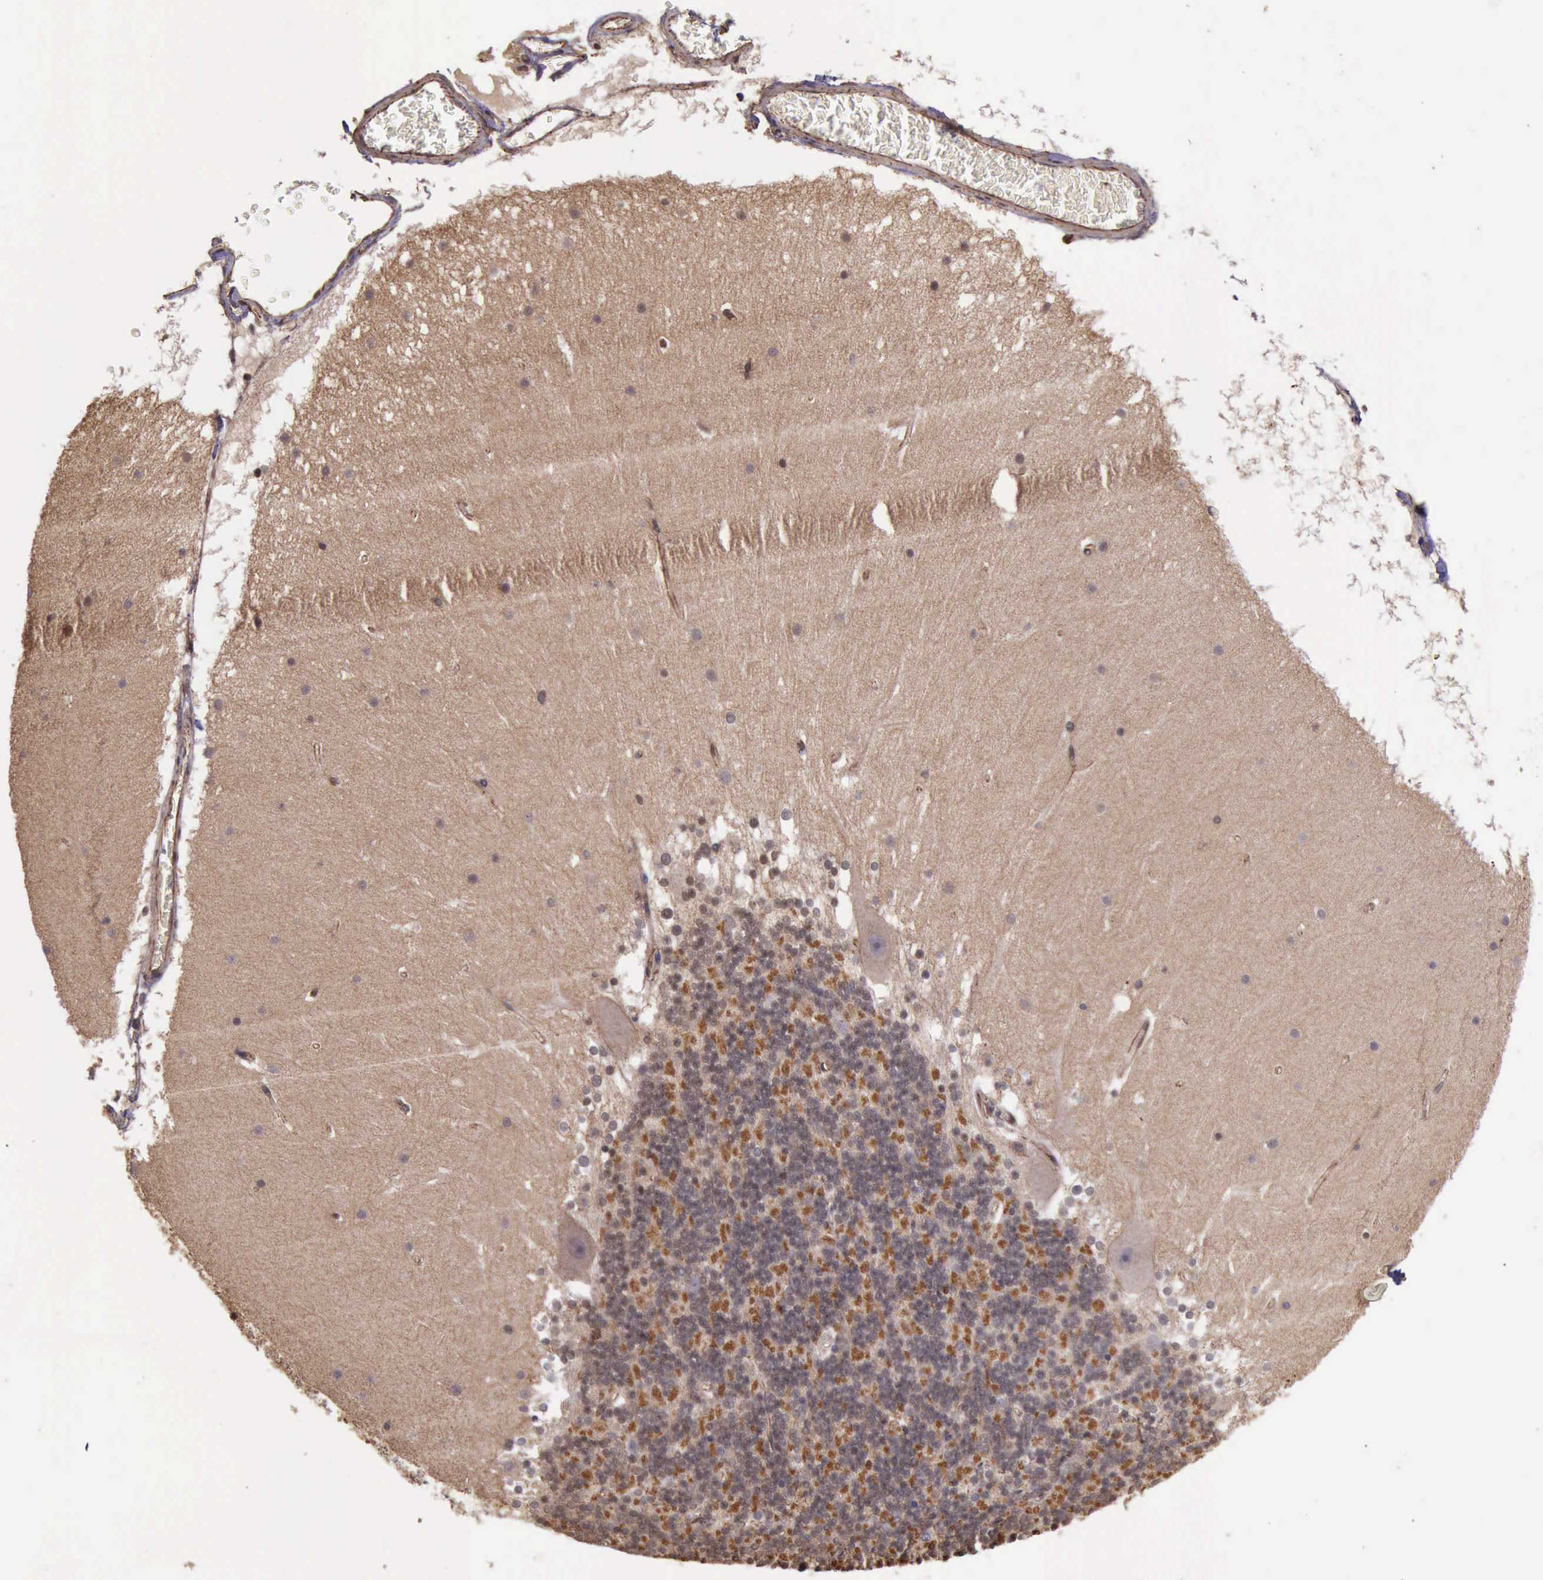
{"staining": {"intensity": "moderate", "quantity": "25%-75%", "location": "nuclear"}, "tissue": "cerebellum", "cell_type": "Cells in granular layer", "image_type": "normal", "snomed": [{"axis": "morphology", "description": "Normal tissue, NOS"}, {"axis": "topography", "description": "Cerebellum"}], "caption": "A brown stain labels moderate nuclear staining of a protein in cells in granular layer of benign cerebellum.", "gene": "CTNNB1", "patient": {"sex": "female", "age": 19}}